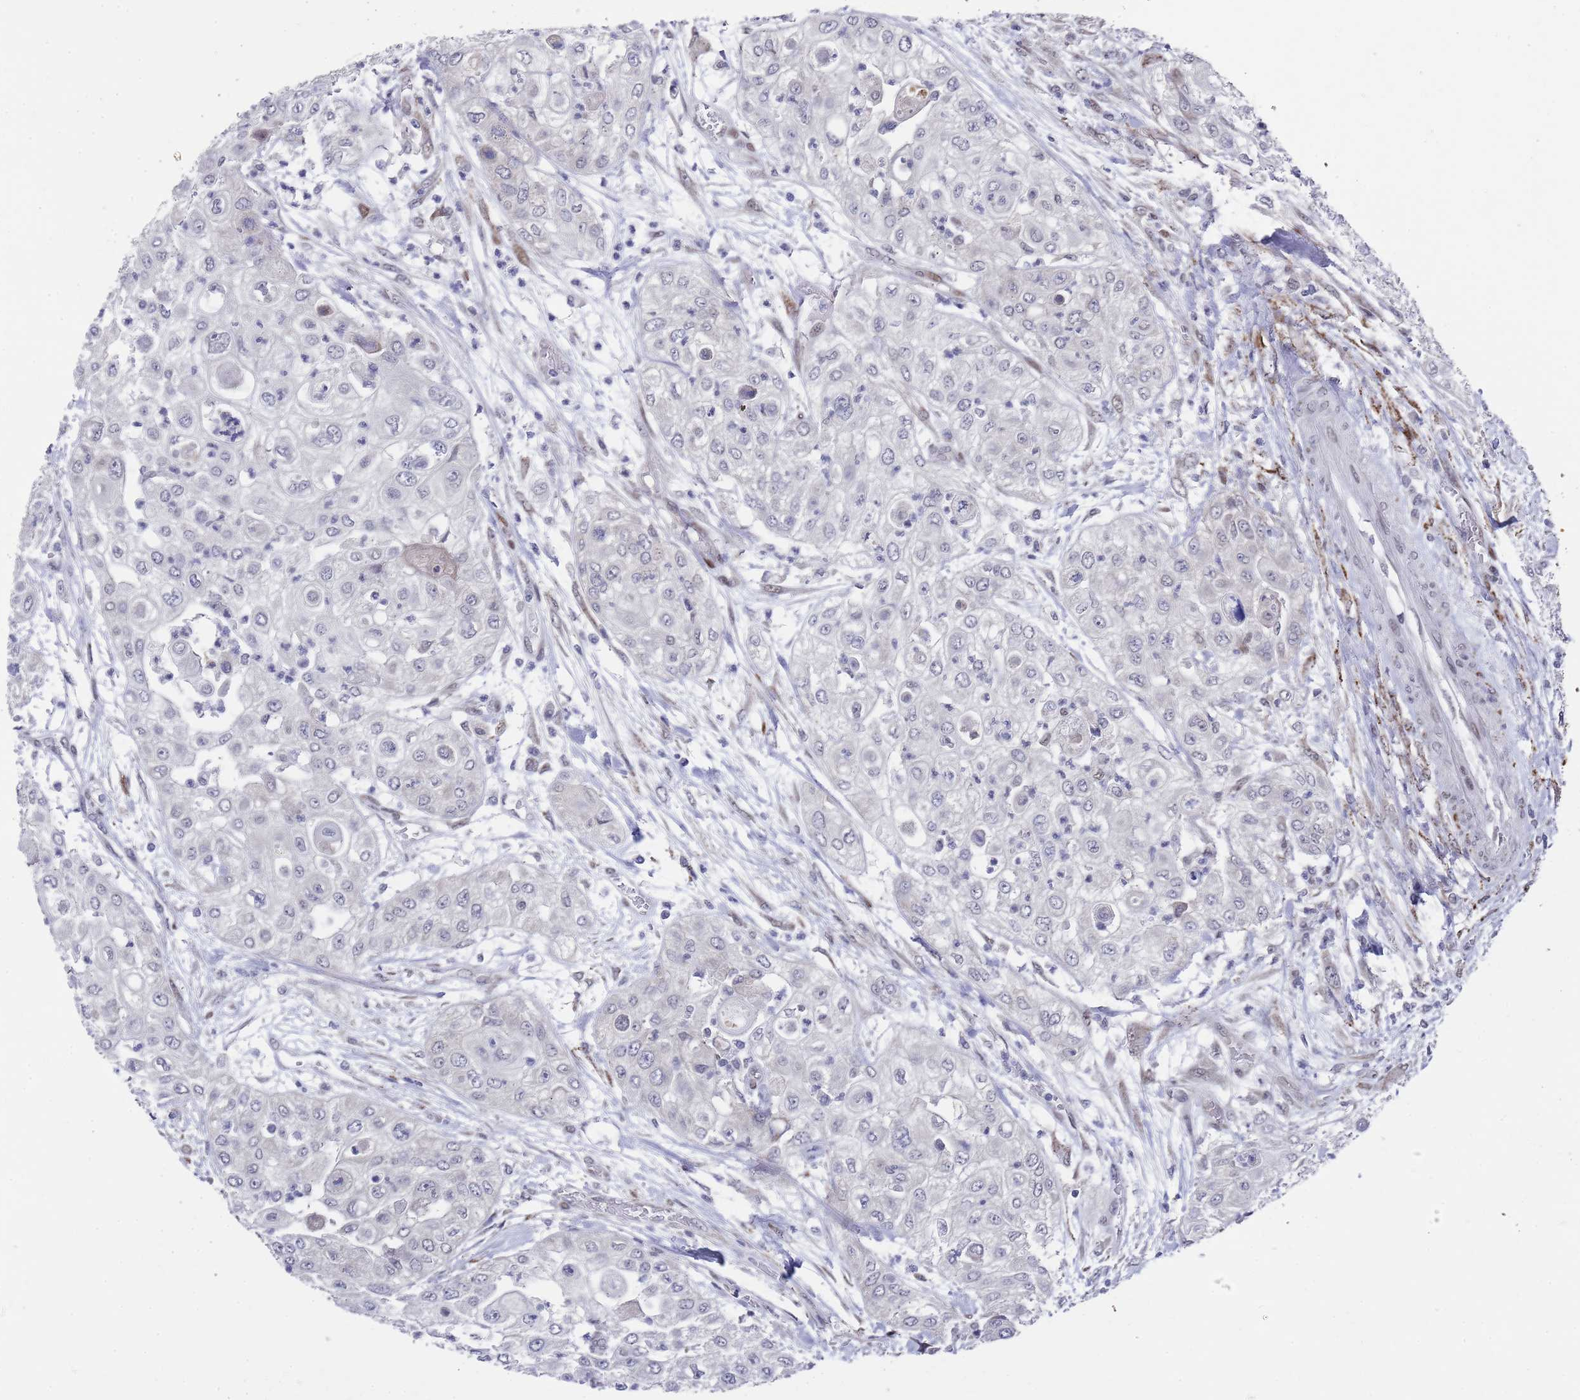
{"staining": {"intensity": "negative", "quantity": "none", "location": "none"}, "tissue": "urothelial cancer", "cell_type": "Tumor cells", "image_type": "cancer", "snomed": [{"axis": "morphology", "description": "Urothelial carcinoma, High grade"}, {"axis": "topography", "description": "Urinary bladder"}], "caption": "A high-resolution micrograph shows immunohistochemistry (IHC) staining of high-grade urothelial carcinoma, which shows no significant expression in tumor cells.", "gene": "COPS6", "patient": {"sex": "female", "age": 79}}